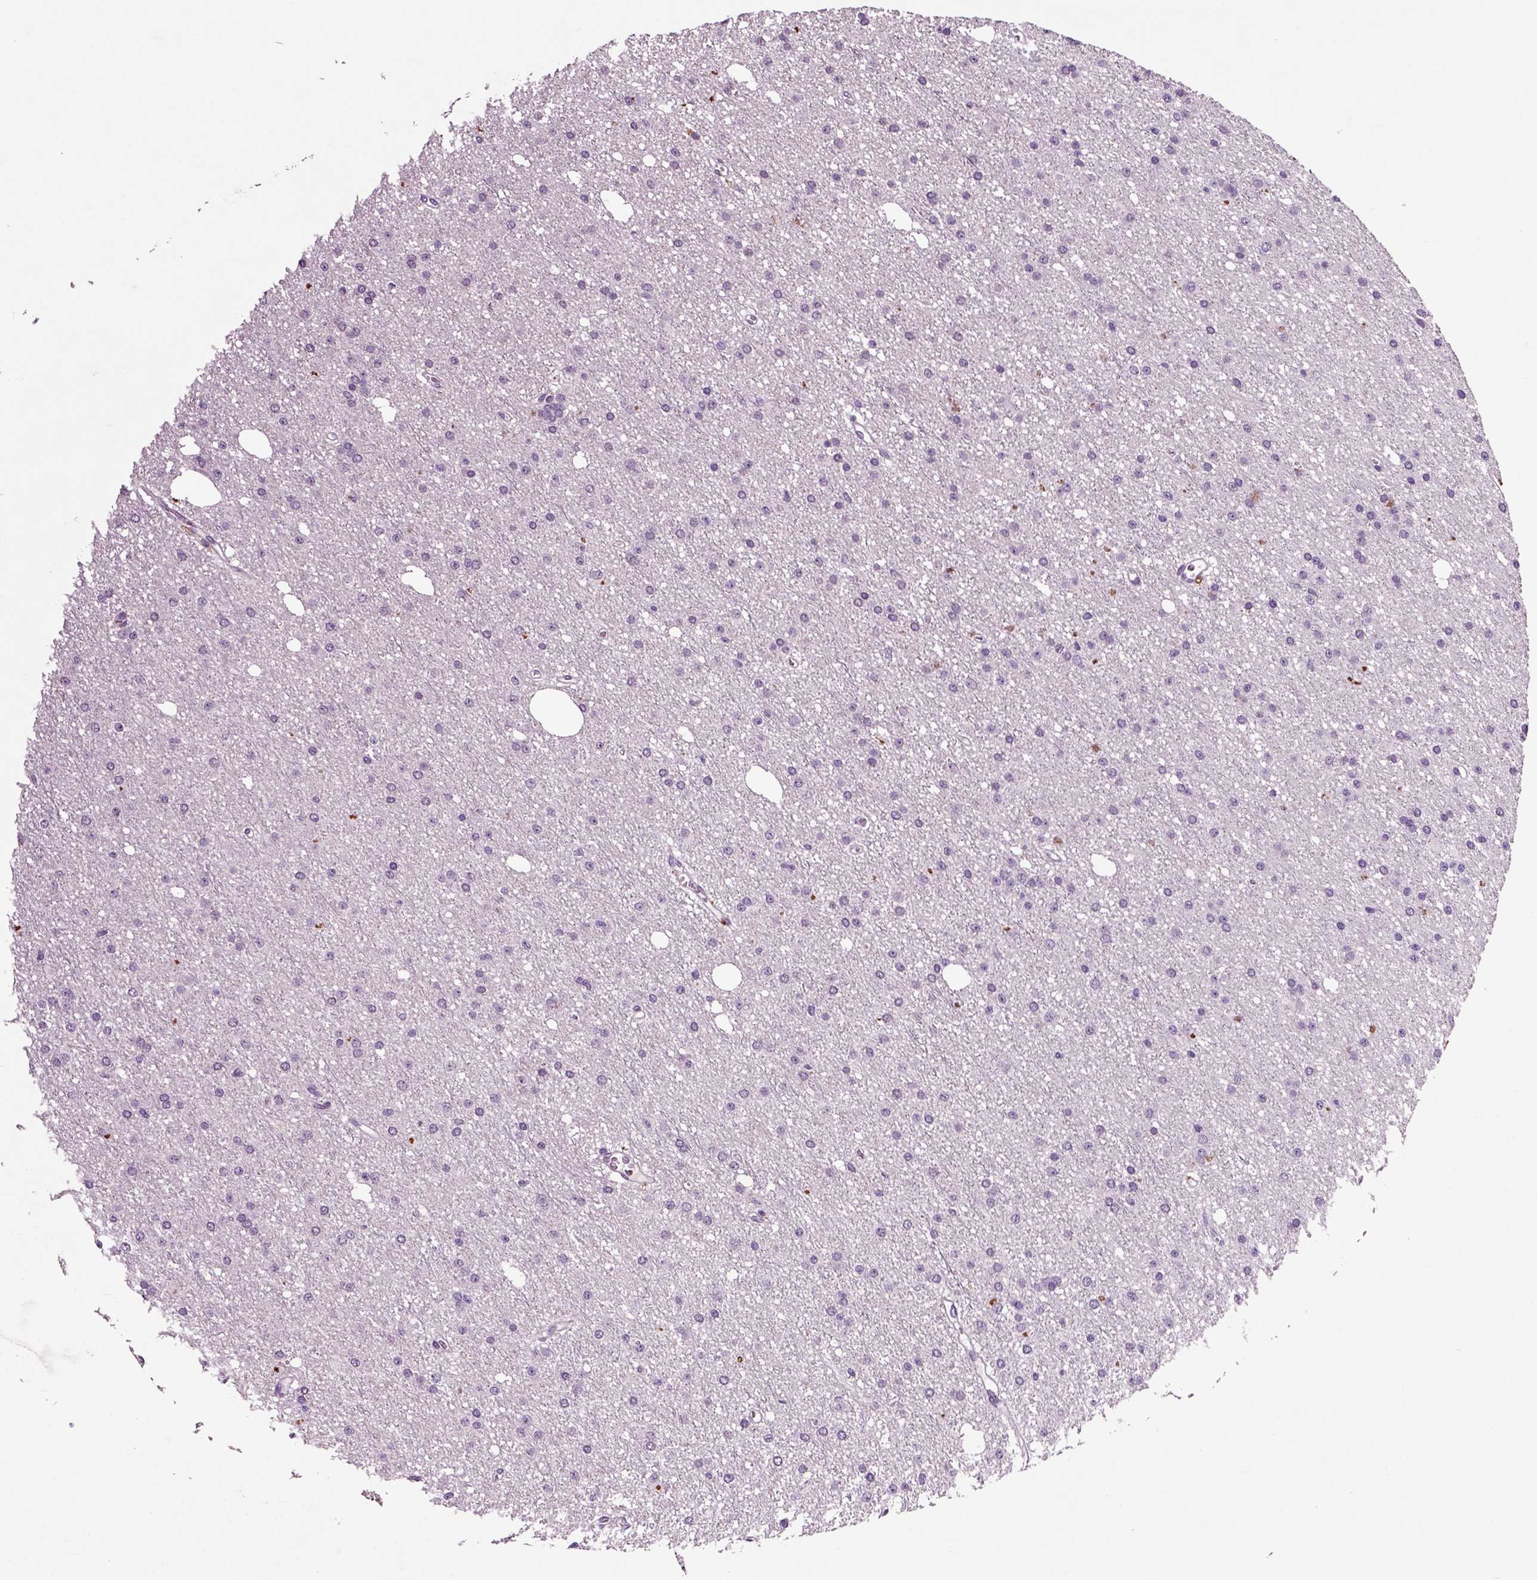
{"staining": {"intensity": "negative", "quantity": "none", "location": "none"}, "tissue": "glioma", "cell_type": "Tumor cells", "image_type": "cancer", "snomed": [{"axis": "morphology", "description": "Glioma, malignant, Low grade"}, {"axis": "topography", "description": "Brain"}], "caption": "This micrograph is of glioma stained with immunohistochemistry (IHC) to label a protein in brown with the nuclei are counter-stained blue. There is no positivity in tumor cells.", "gene": "CRHR1", "patient": {"sex": "male", "age": 27}}